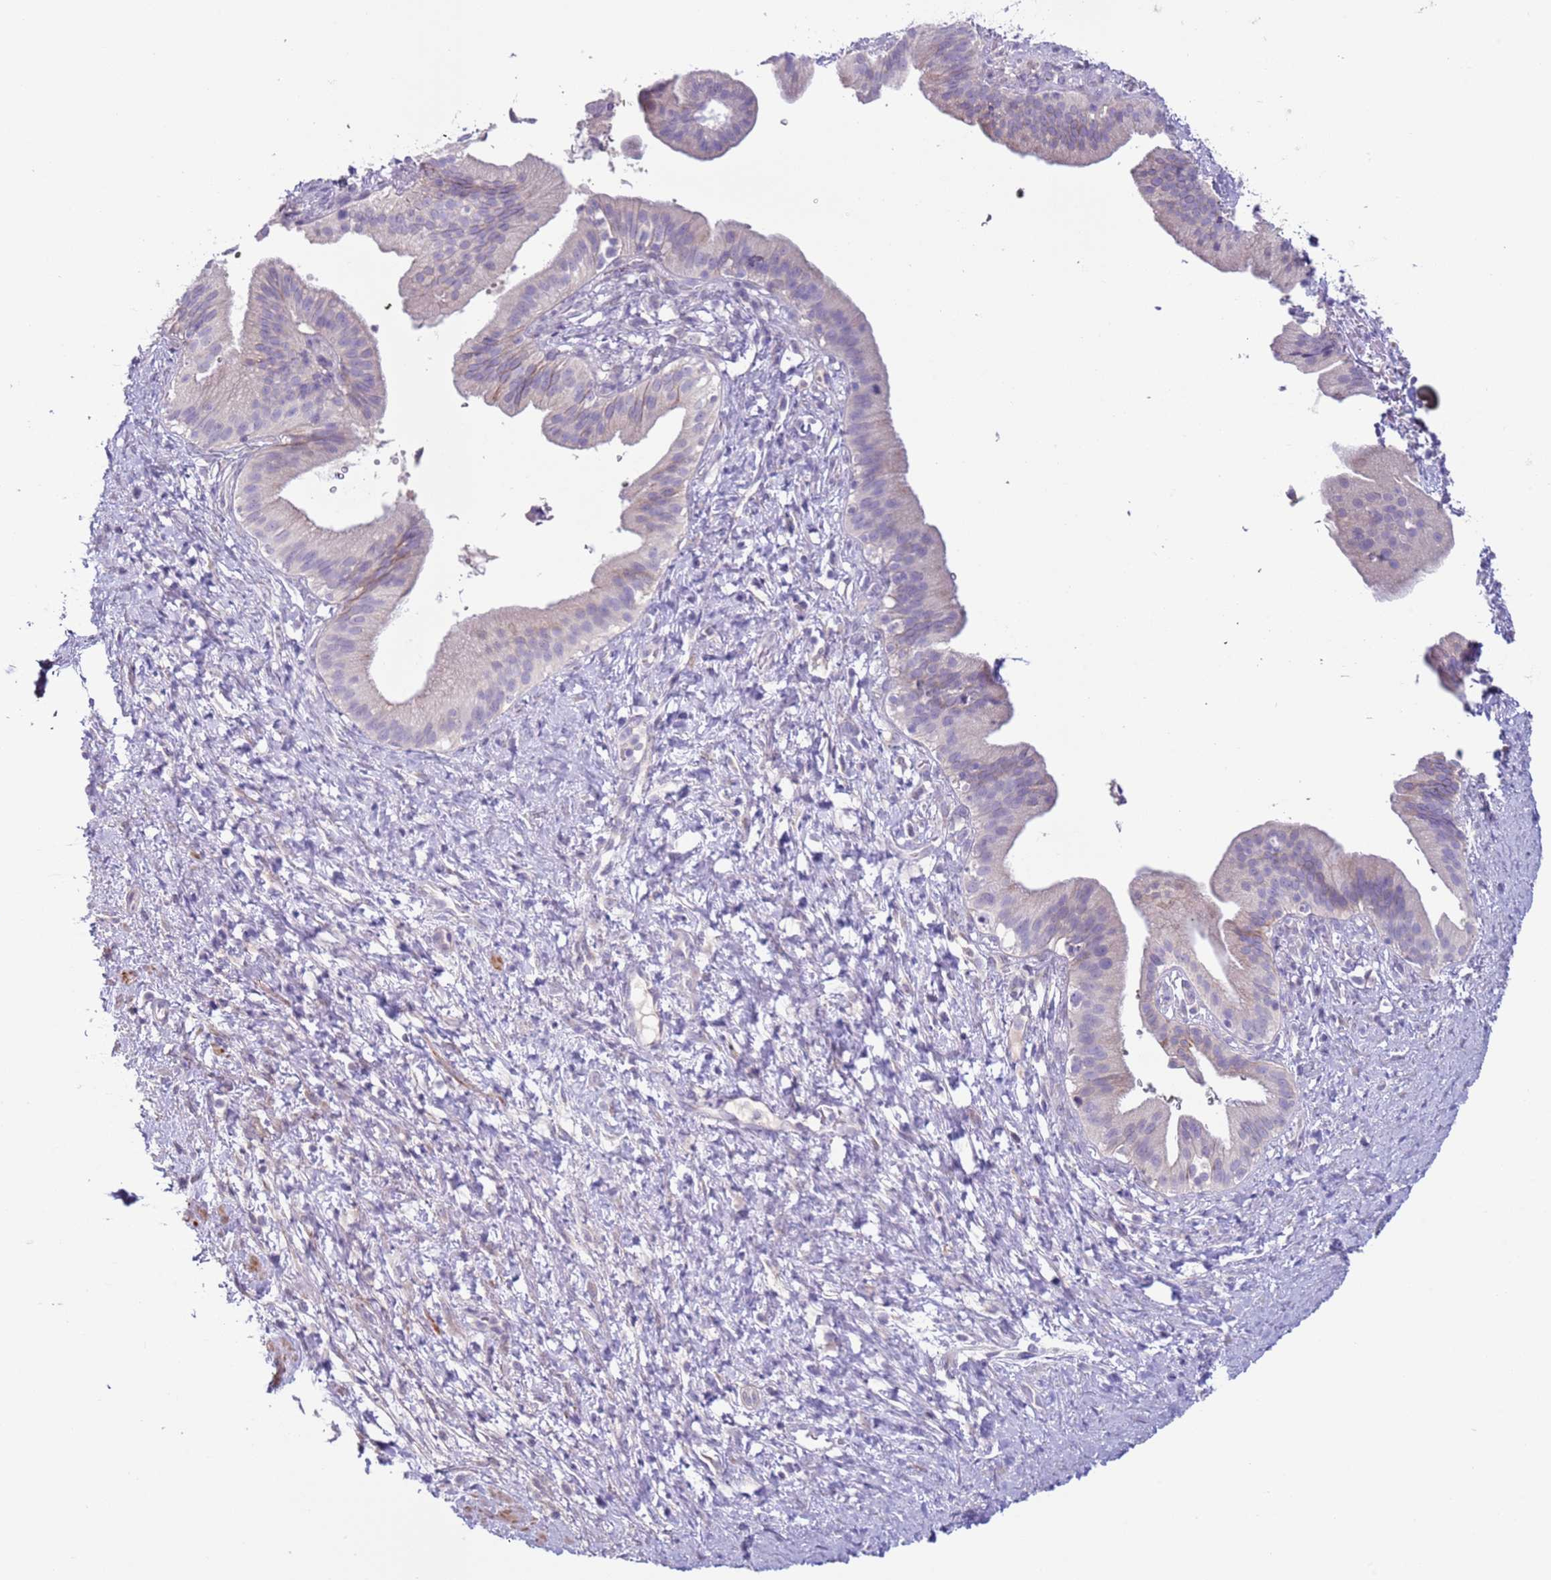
{"staining": {"intensity": "negative", "quantity": "none", "location": "none"}, "tissue": "pancreatic cancer", "cell_type": "Tumor cells", "image_type": "cancer", "snomed": [{"axis": "morphology", "description": "Adenocarcinoma, NOS"}, {"axis": "topography", "description": "Pancreas"}], "caption": "Immunohistochemistry (IHC) photomicrograph of pancreatic cancer (adenocarcinoma) stained for a protein (brown), which displays no staining in tumor cells.", "gene": "NPAP1", "patient": {"sex": "male", "age": 68}}